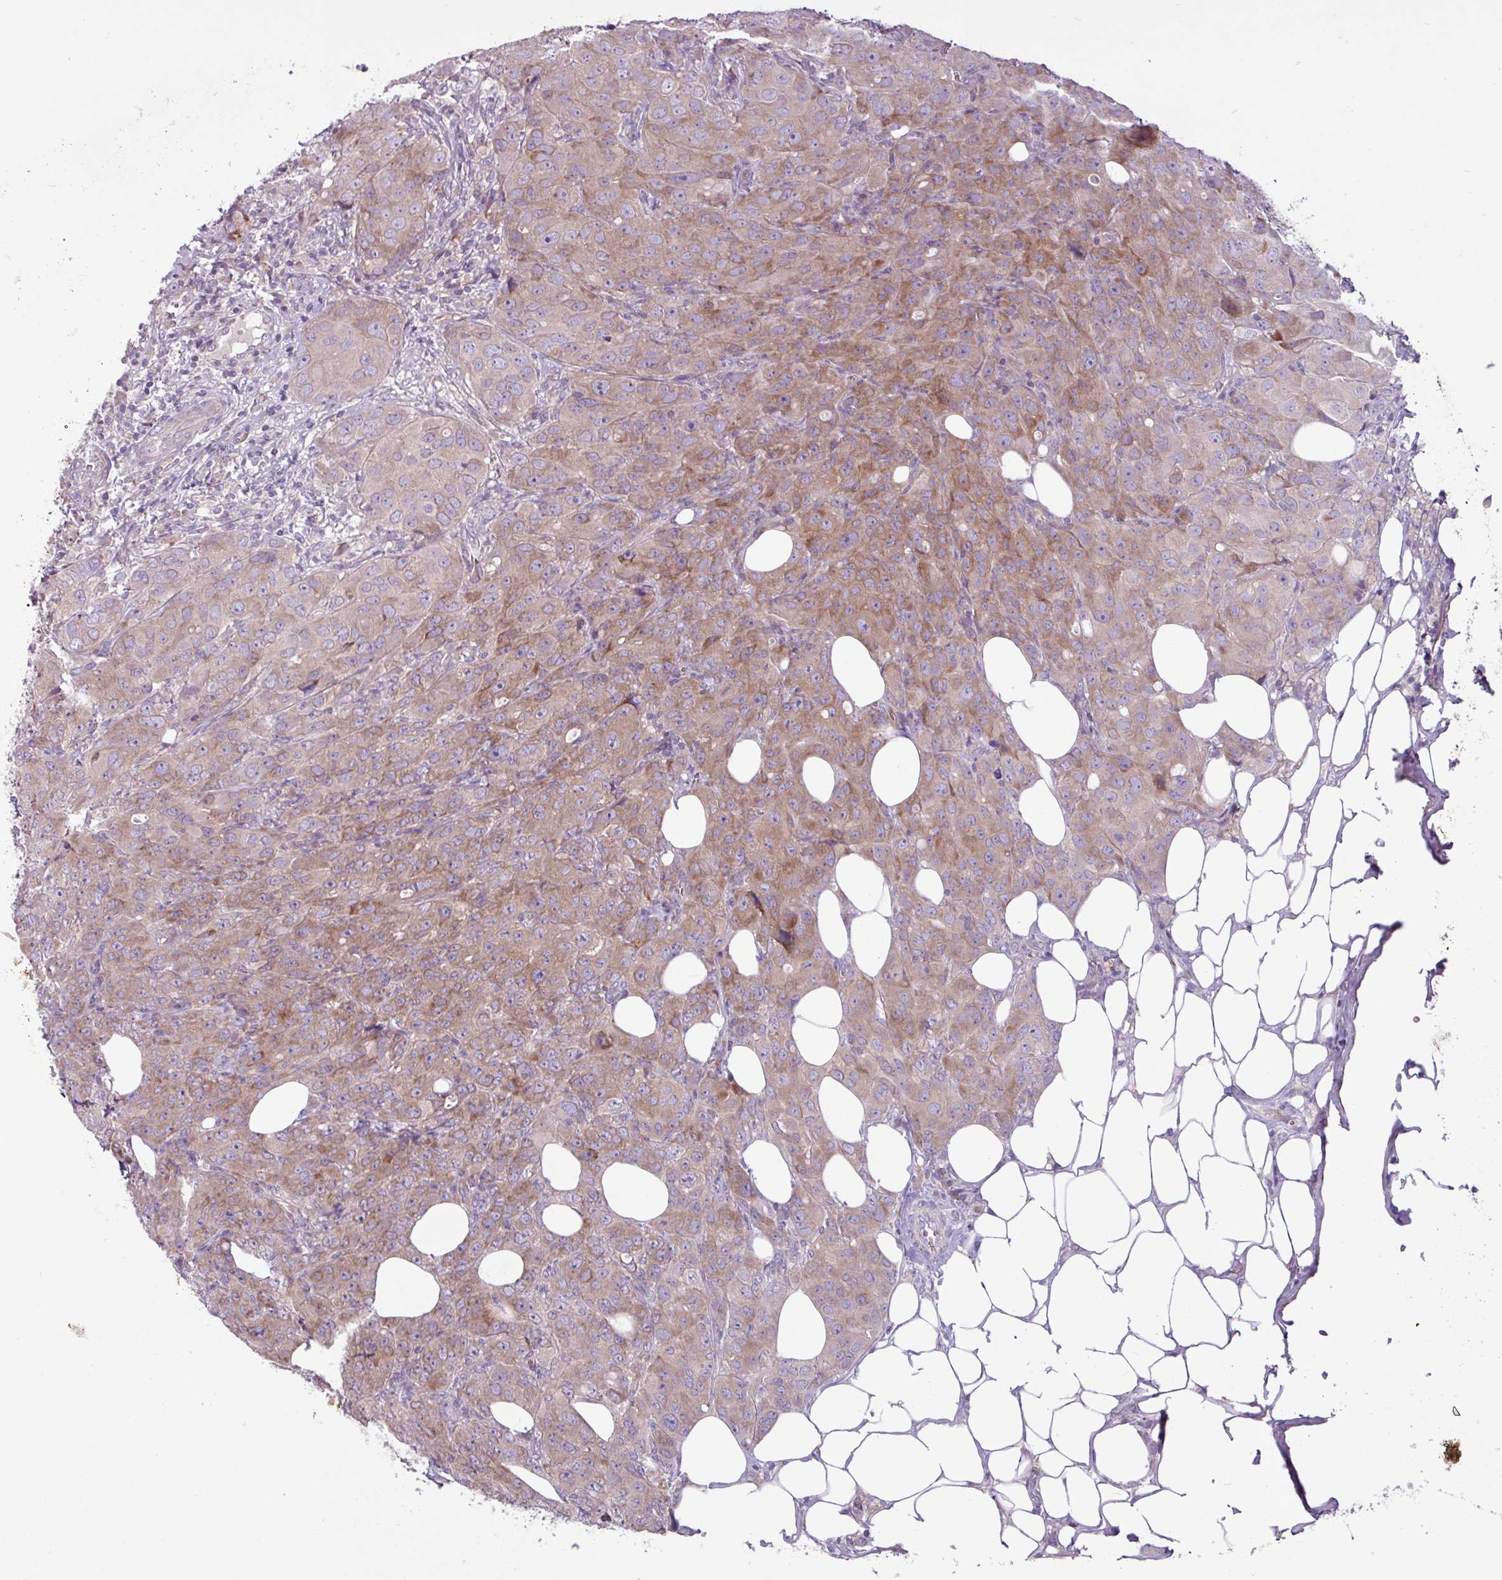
{"staining": {"intensity": "moderate", "quantity": "25%-75%", "location": "cytoplasmic/membranous"}, "tissue": "breast cancer", "cell_type": "Tumor cells", "image_type": "cancer", "snomed": [{"axis": "morphology", "description": "Duct carcinoma"}, {"axis": "topography", "description": "Breast"}], "caption": "Immunohistochemical staining of breast infiltrating ductal carcinoma exhibits medium levels of moderate cytoplasmic/membranous positivity in approximately 25%-75% of tumor cells. The protein is stained brown, and the nuclei are stained in blue (DAB (3,3'-diaminobenzidine) IHC with brightfield microscopy, high magnification).", "gene": "MROH2A", "patient": {"sex": "female", "age": 43}}